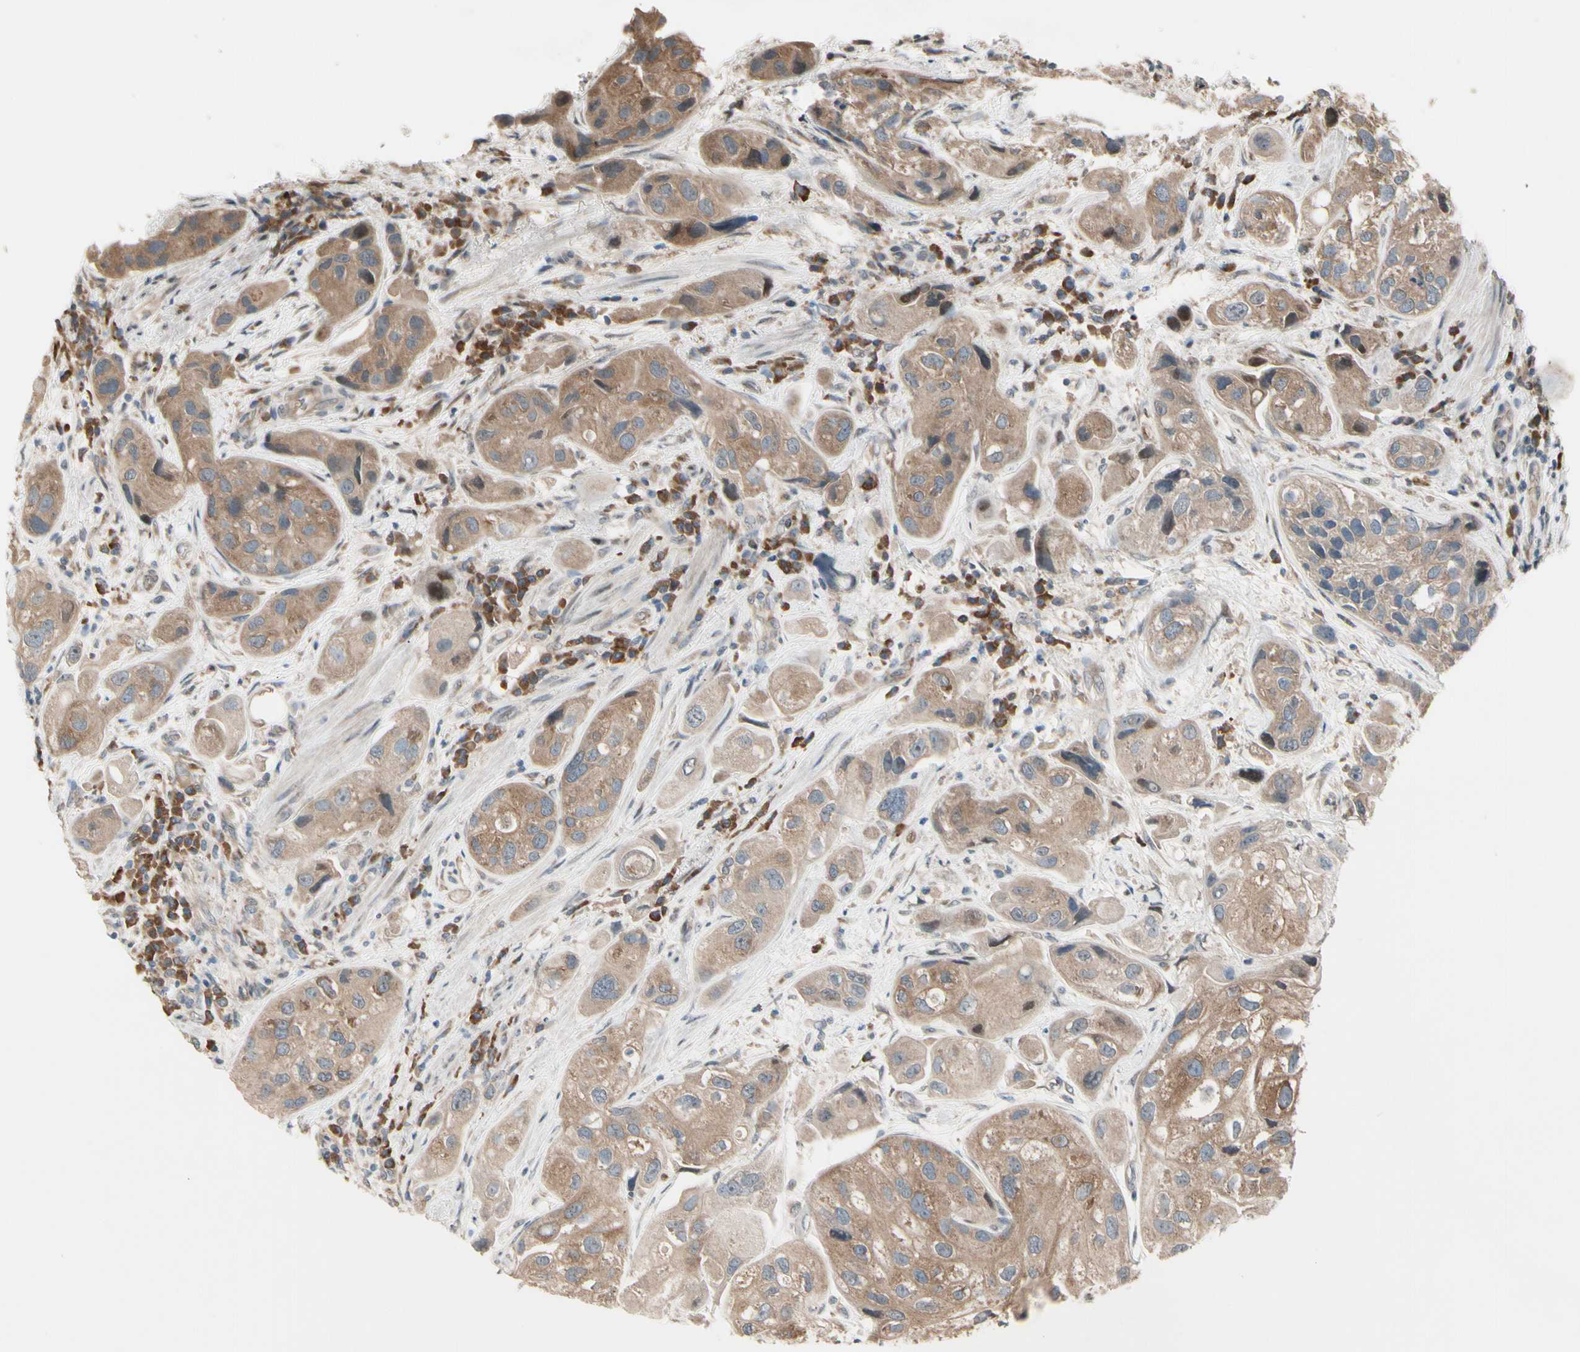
{"staining": {"intensity": "moderate", "quantity": ">75%", "location": "cytoplasmic/membranous"}, "tissue": "urothelial cancer", "cell_type": "Tumor cells", "image_type": "cancer", "snomed": [{"axis": "morphology", "description": "Urothelial carcinoma, High grade"}, {"axis": "topography", "description": "Urinary bladder"}], "caption": "Immunohistochemistry of human urothelial cancer reveals medium levels of moderate cytoplasmic/membranous positivity in approximately >75% of tumor cells.", "gene": "SNX29", "patient": {"sex": "female", "age": 64}}